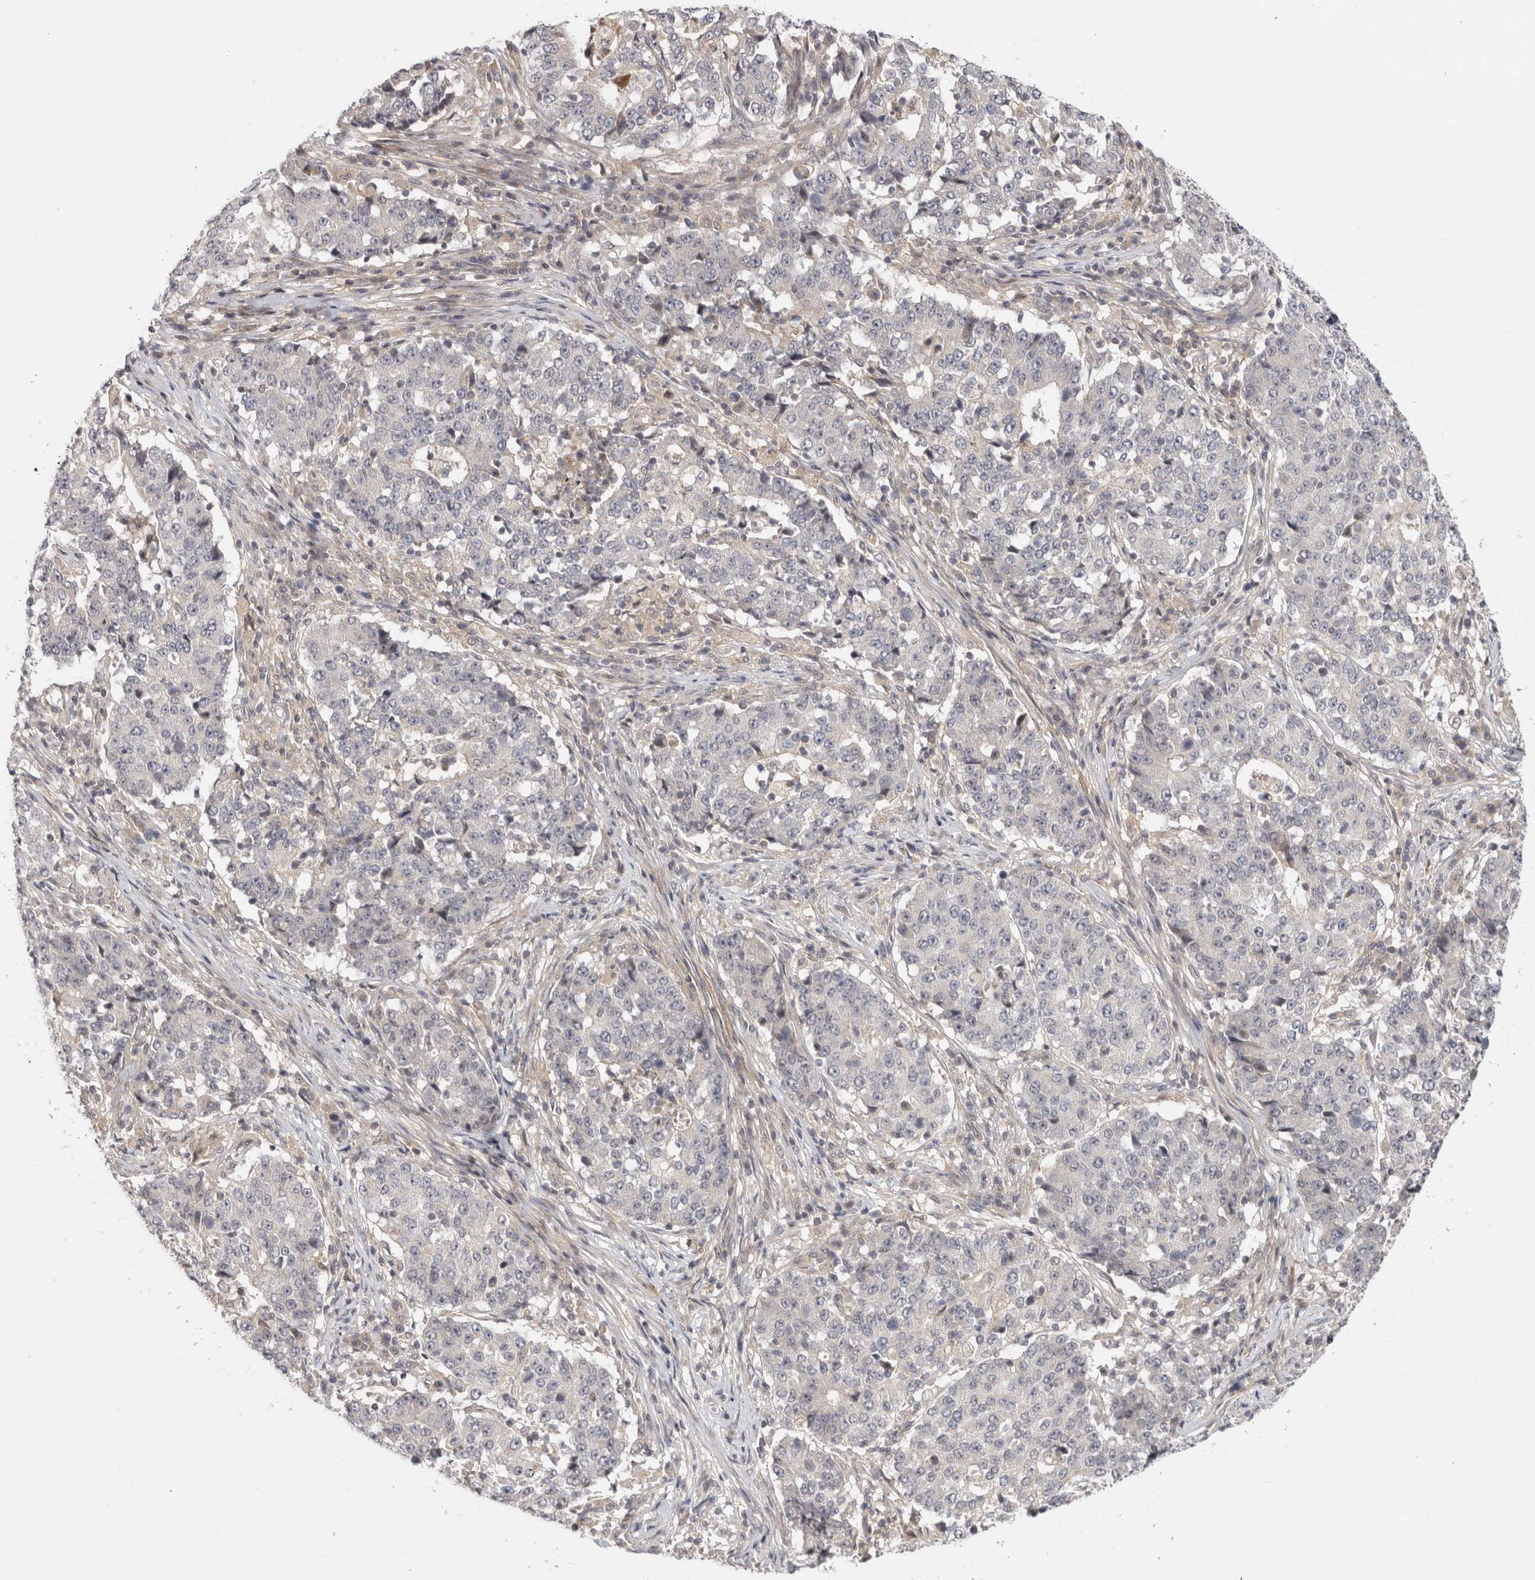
{"staining": {"intensity": "negative", "quantity": "none", "location": "none"}, "tissue": "stomach cancer", "cell_type": "Tumor cells", "image_type": "cancer", "snomed": [{"axis": "morphology", "description": "Adenocarcinoma, NOS"}, {"axis": "topography", "description": "Stomach"}], "caption": "A photomicrograph of human stomach cancer (adenocarcinoma) is negative for staining in tumor cells.", "gene": "ZNF318", "patient": {"sex": "male", "age": 59}}